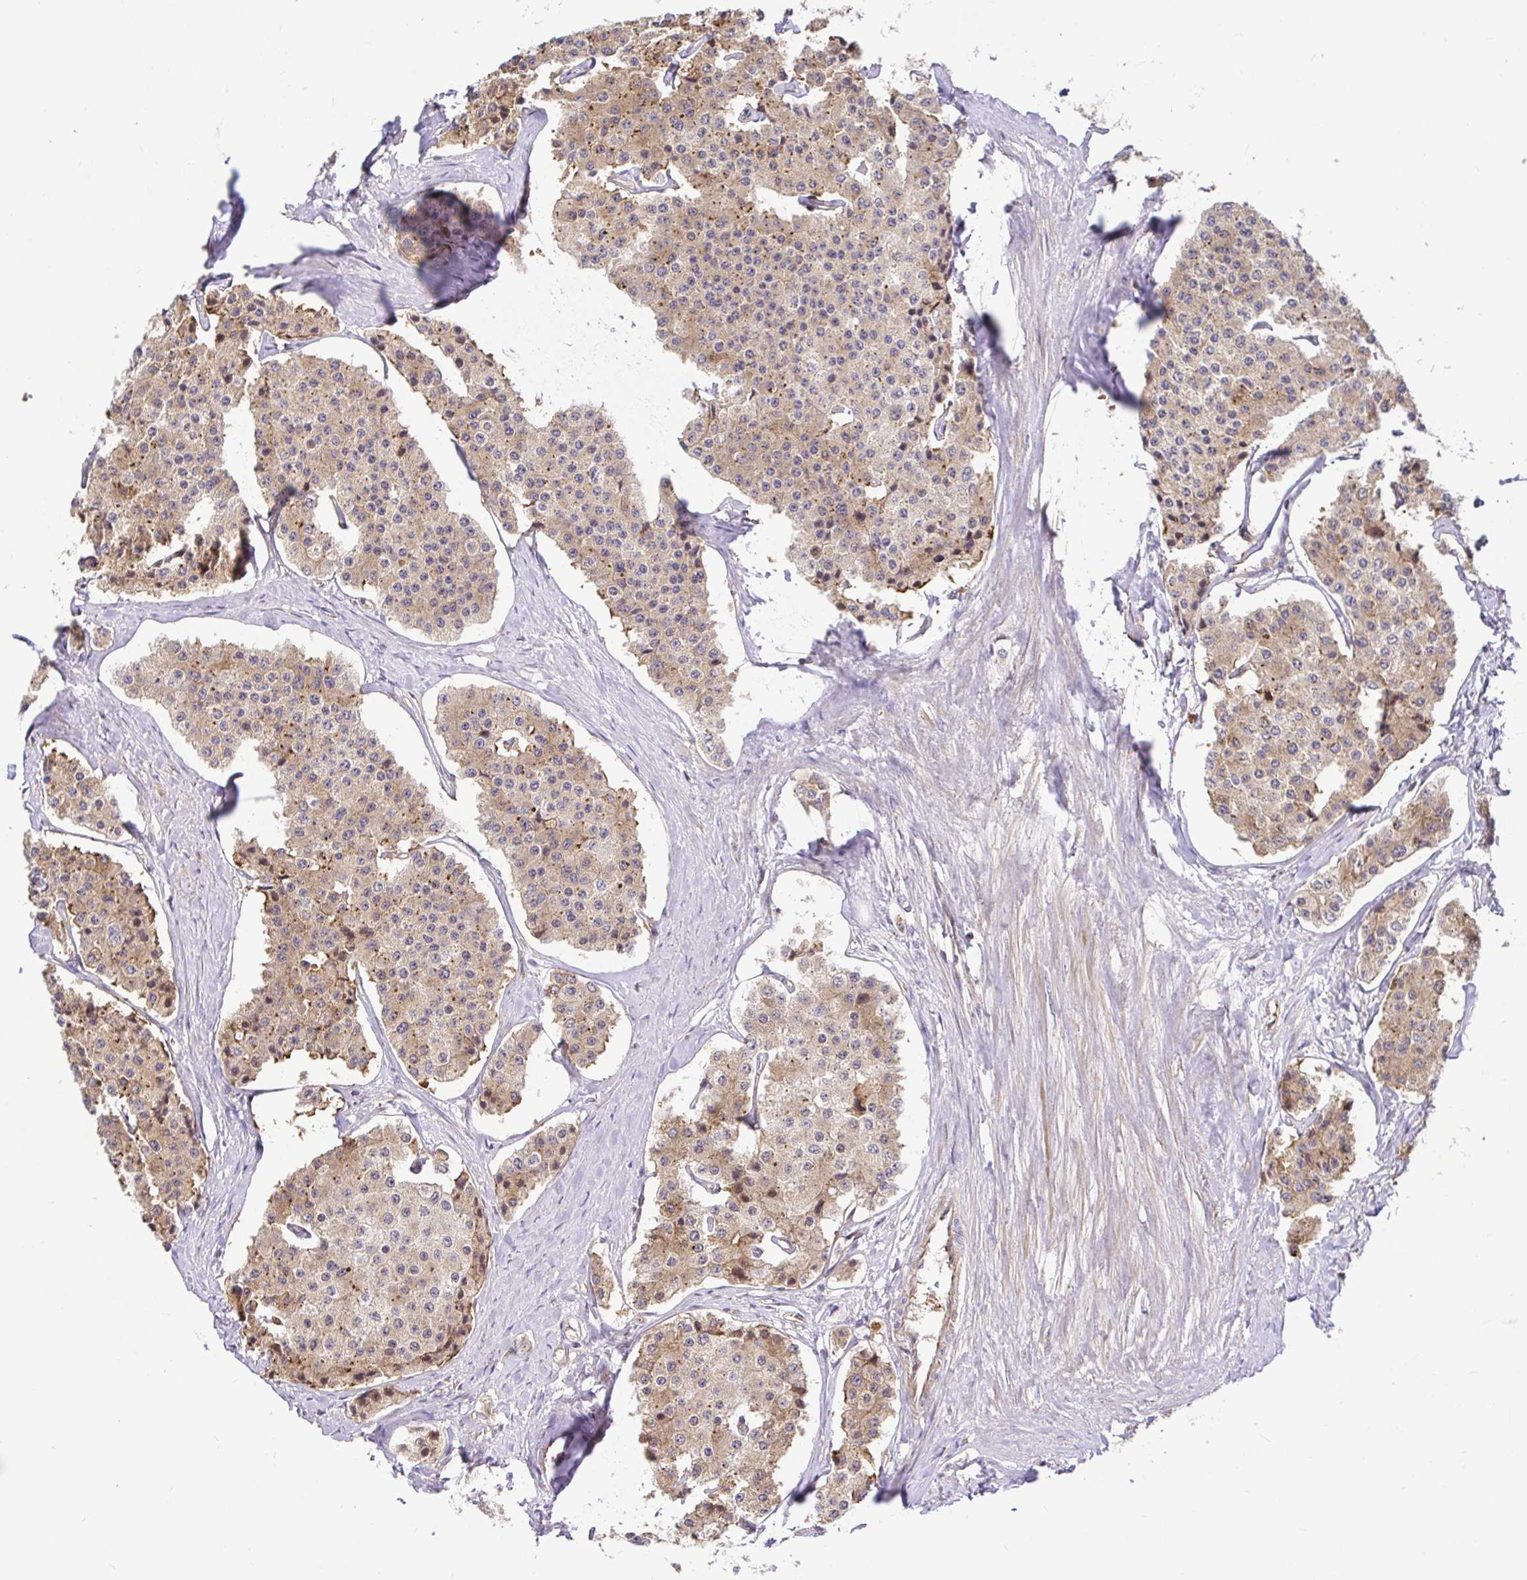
{"staining": {"intensity": "weak", "quantity": ">75%", "location": "cytoplasmic/membranous"}, "tissue": "carcinoid", "cell_type": "Tumor cells", "image_type": "cancer", "snomed": [{"axis": "morphology", "description": "Carcinoid, malignant, NOS"}, {"axis": "topography", "description": "Small intestine"}], "caption": "Carcinoid stained for a protein (brown) displays weak cytoplasmic/membranous positive staining in approximately >75% of tumor cells.", "gene": "TRIM55", "patient": {"sex": "female", "age": 65}}